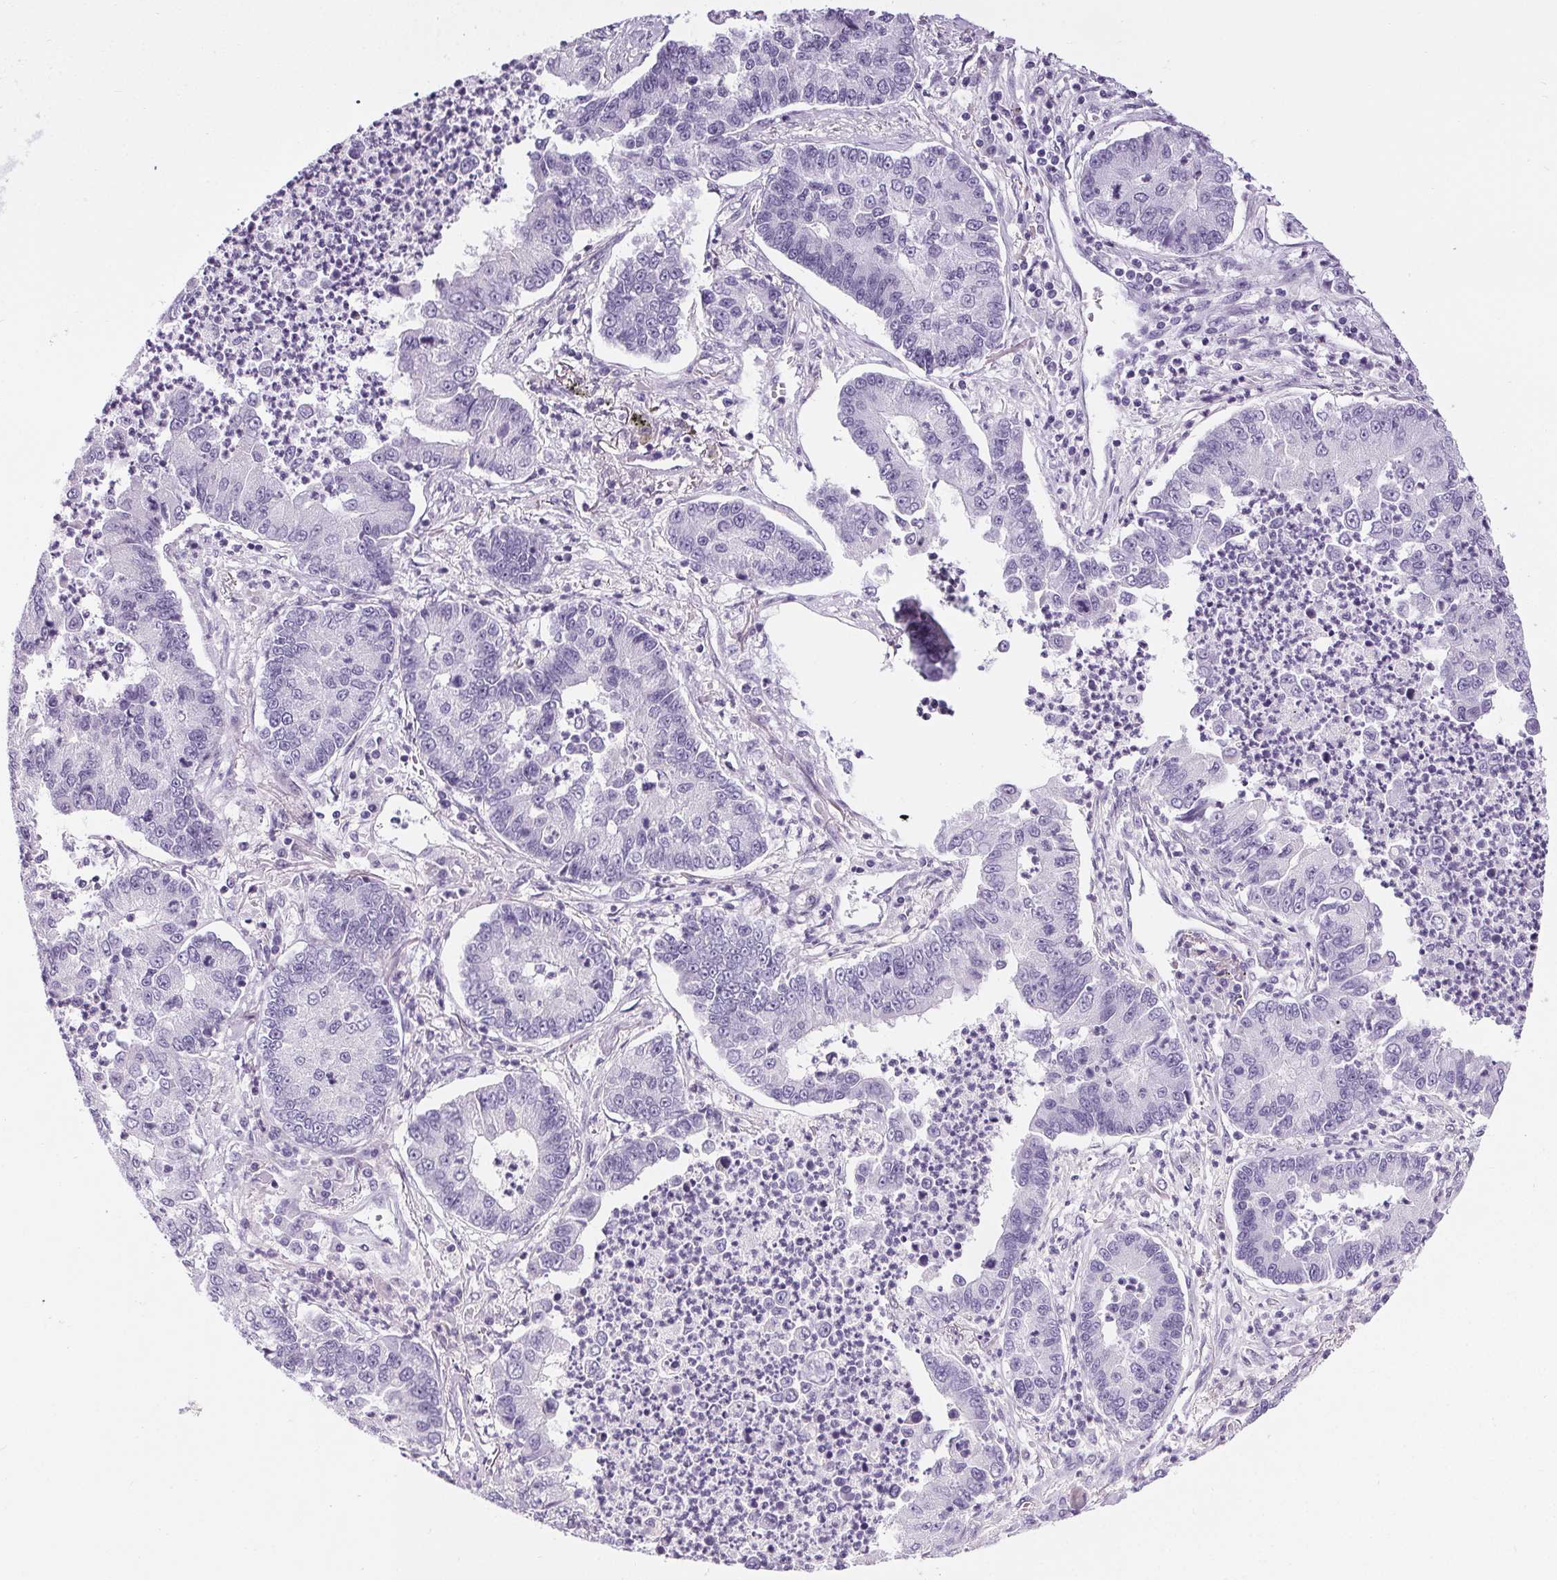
{"staining": {"intensity": "negative", "quantity": "none", "location": "none"}, "tissue": "lung cancer", "cell_type": "Tumor cells", "image_type": "cancer", "snomed": [{"axis": "morphology", "description": "Adenocarcinoma, NOS"}, {"axis": "topography", "description": "Lung"}], "caption": "A high-resolution micrograph shows IHC staining of adenocarcinoma (lung), which exhibits no significant staining in tumor cells. The staining was performed using DAB (3,3'-diaminobenzidine) to visualize the protein expression in brown, while the nuclei were stained in blue with hematoxylin (Magnification: 20x).", "gene": "ELAVL2", "patient": {"sex": "female", "age": 57}}